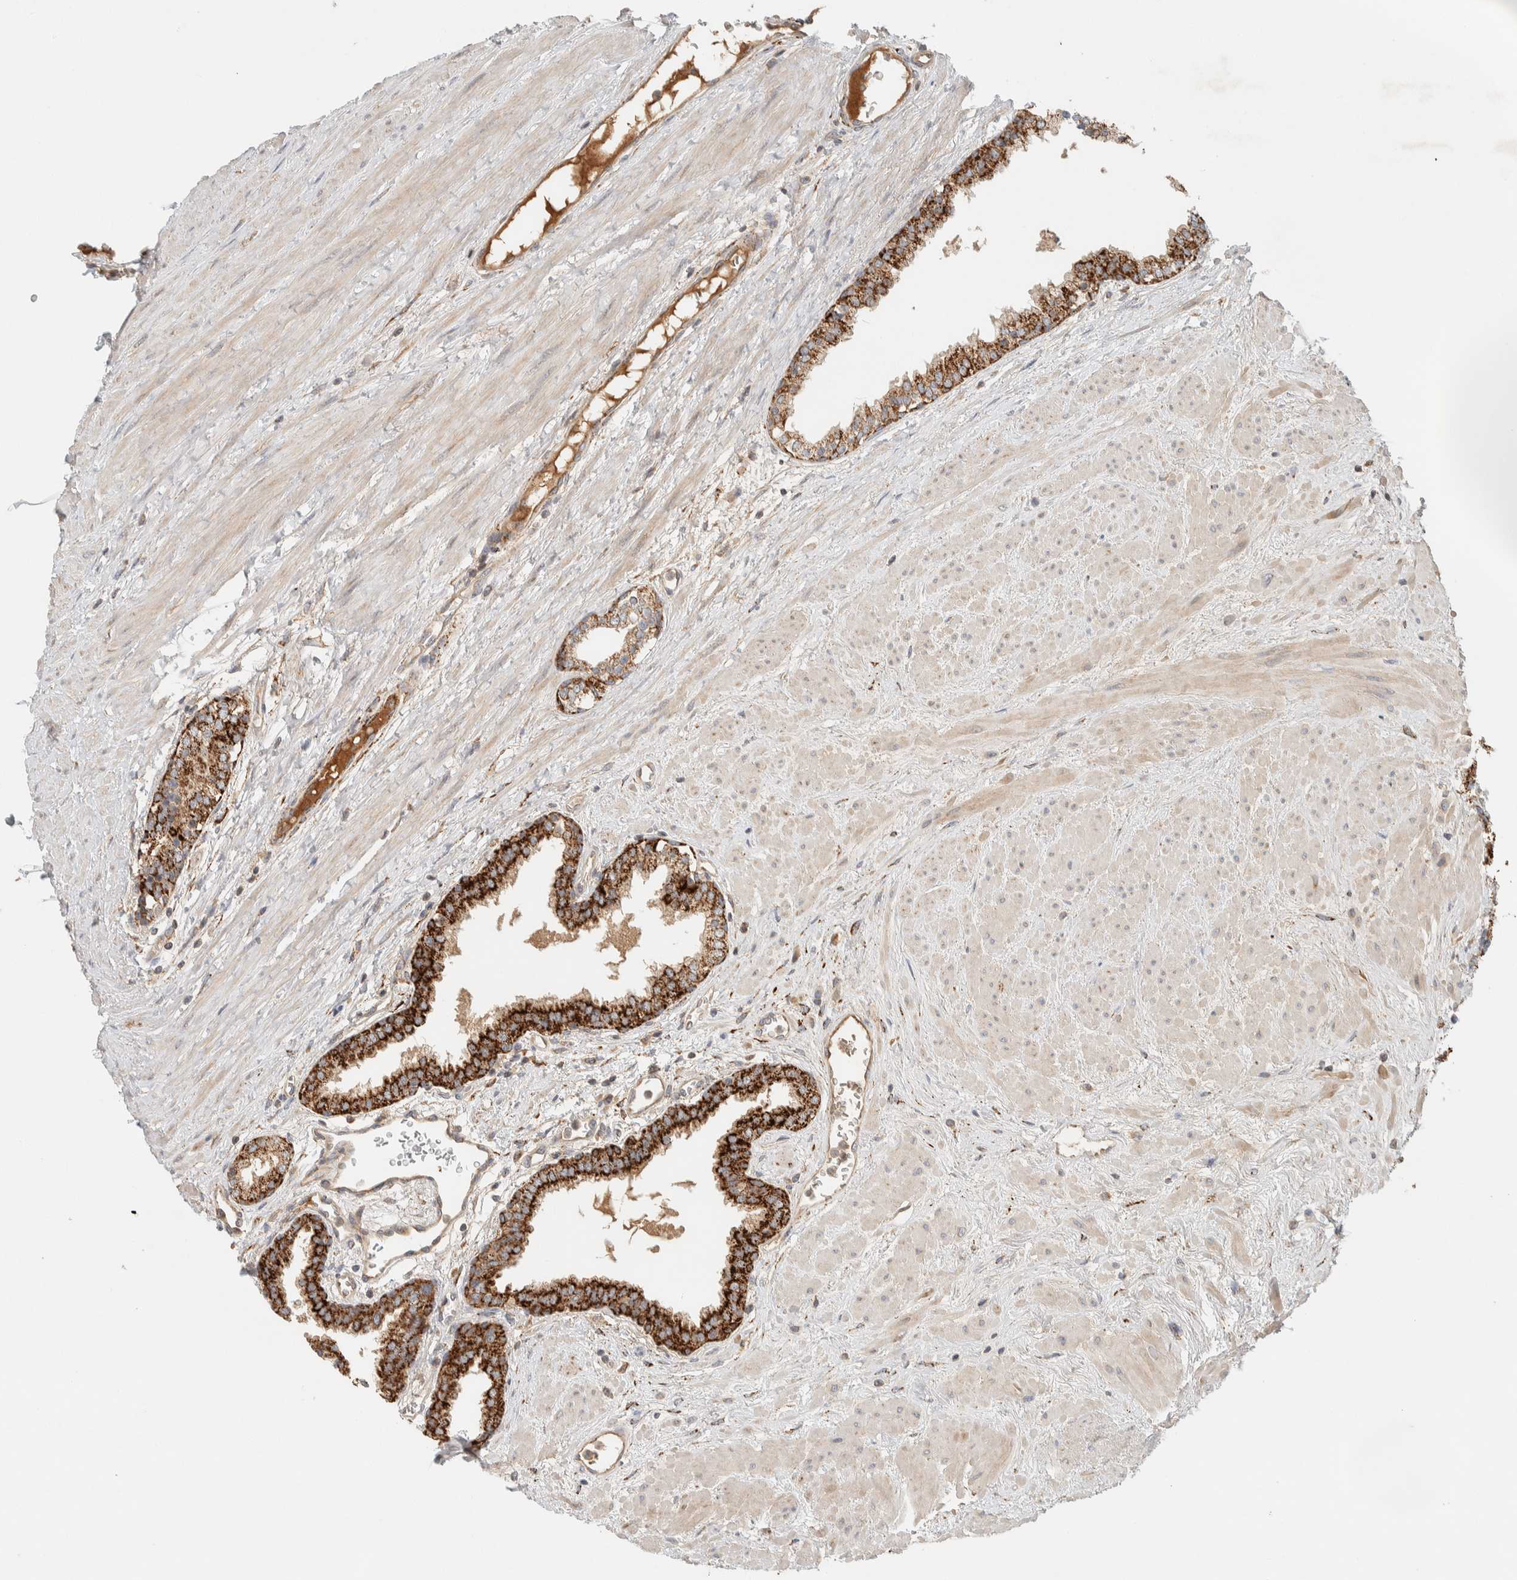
{"staining": {"intensity": "strong", "quantity": "25%-75%", "location": "cytoplasmic/membranous"}, "tissue": "prostate", "cell_type": "Glandular cells", "image_type": "normal", "snomed": [{"axis": "morphology", "description": "Normal tissue, NOS"}, {"axis": "topography", "description": "Prostate"}], "caption": "Immunohistochemical staining of normal prostate shows high levels of strong cytoplasmic/membranous staining in about 25%-75% of glandular cells.", "gene": "FAM167A", "patient": {"sex": "male", "age": 51}}